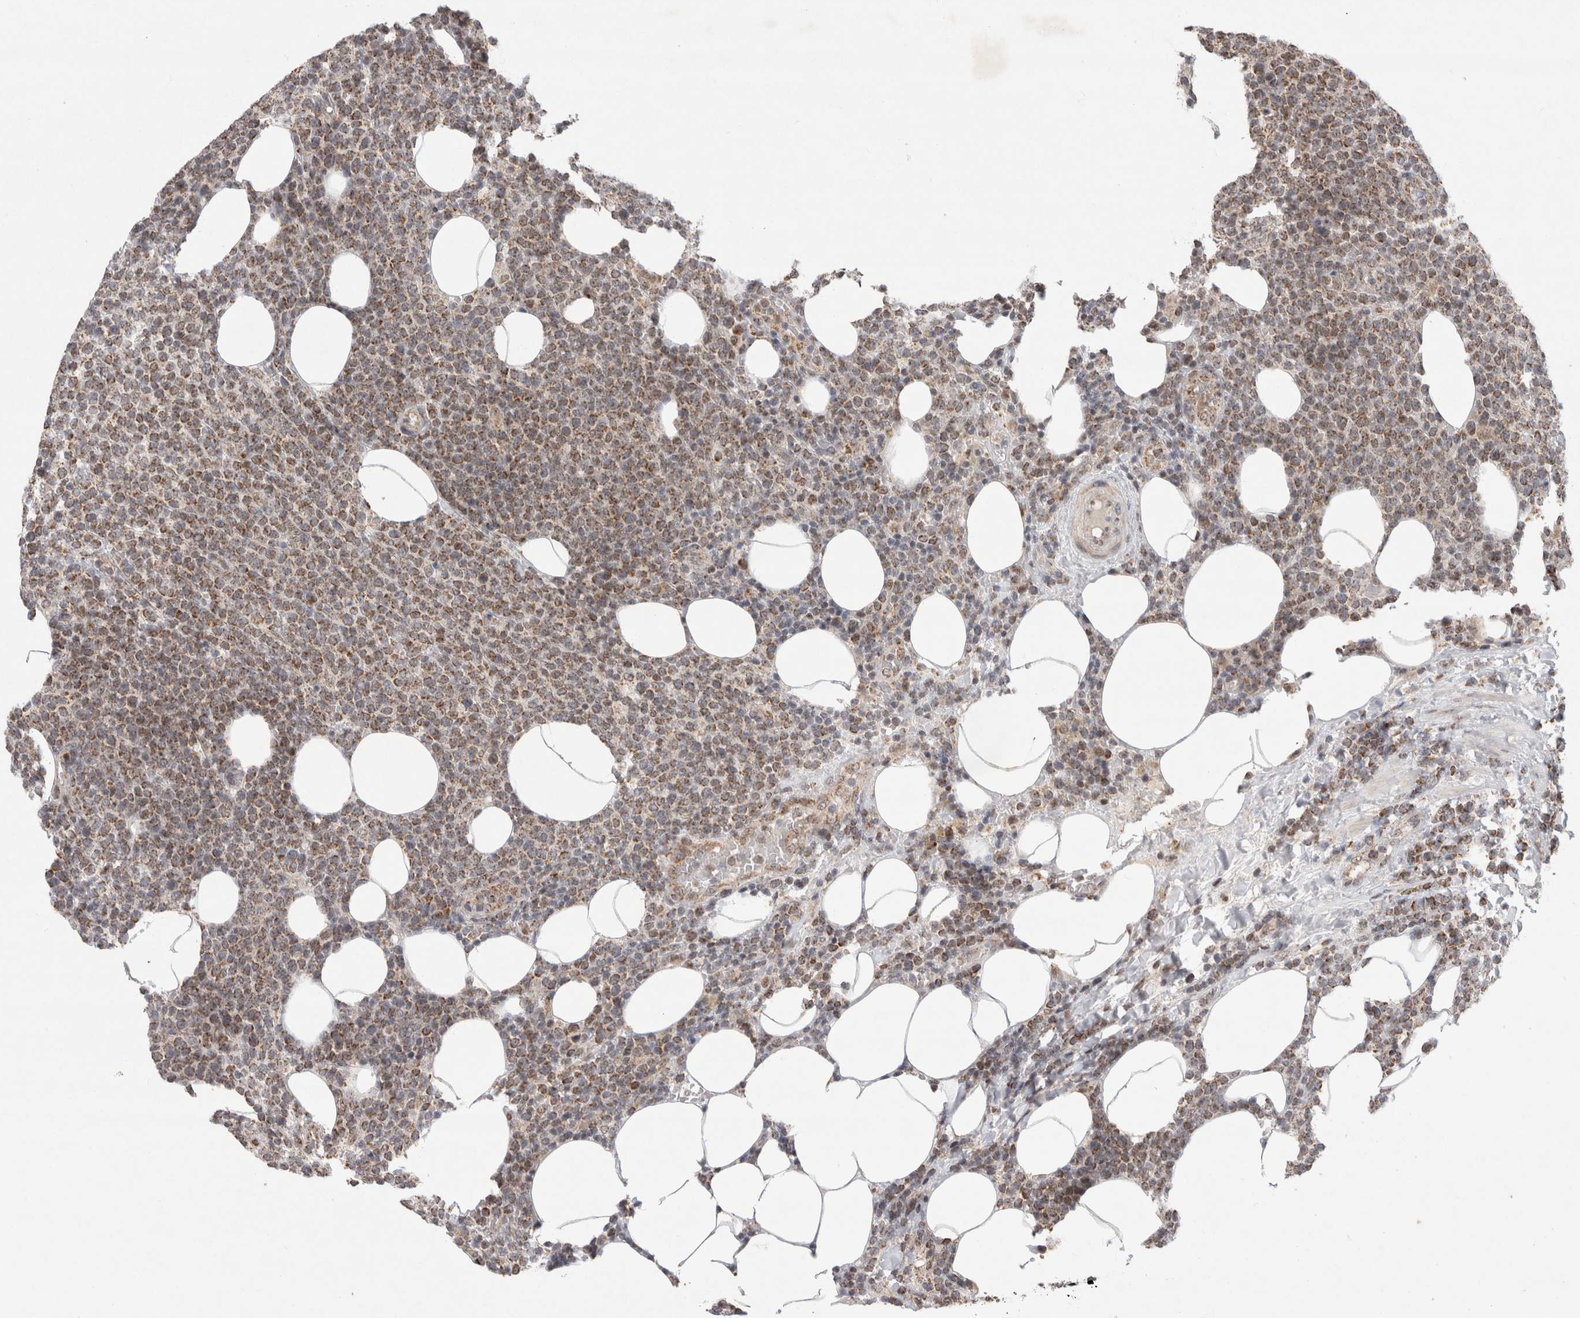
{"staining": {"intensity": "moderate", "quantity": ">75%", "location": "cytoplasmic/membranous"}, "tissue": "lymphoma", "cell_type": "Tumor cells", "image_type": "cancer", "snomed": [{"axis": "morphology", "description": "Malignant lymphoma, non-Hodgkin's type, High grade"}, {"axis": "topography", "description": "Lymph node"}], "caption": "Lymphoma stained with immunohistochemistry demonstrates moderate cytoplasmic/membranous expression in approximately >75% of tumor cells. The protein of interest is stained brown, and the nuclei are stained in blue (DAB (3,3'-diaminobenzidine) IHC with brightfield microscopy, high magnification).", "gene": "MRPL37", "patient": {"sex": "male", "age": 61}}